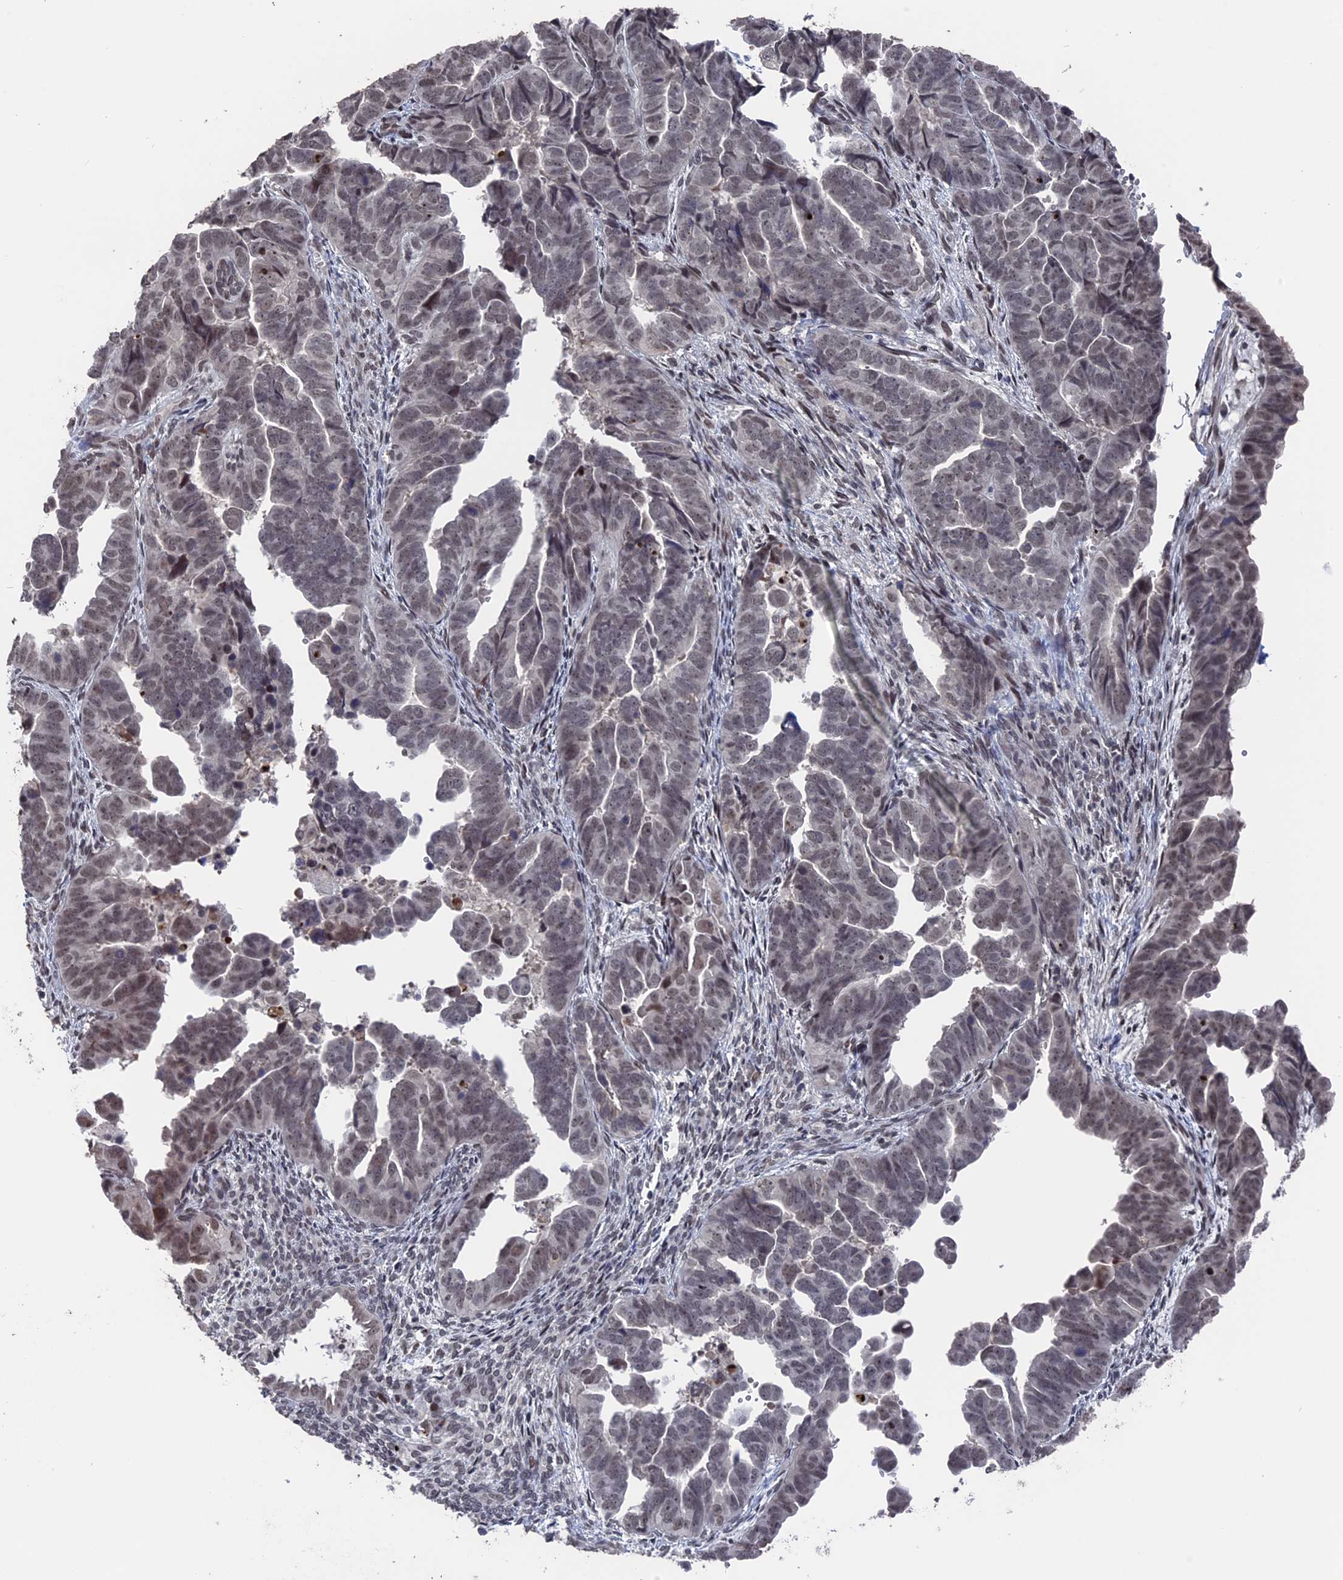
{"staining": {"intensity": "moderate", "quantity": "<25%", "location": "nuclear"}, "tissue": "endometrial cancer", "cell_type": "Tumor cells", "image_type": "cancer", "snomed": [{"axis": "morphology", "description": "Adenocarcinoma, NOS"}, {"axis": "topography", "description": "Endometrium"}], "caption": "An image showing moderate nuclear positivity in about <25% of tumor cells in adenocarcinoma (endometrial), as visualized by brown immunohistochemical staining.", "gene": "NR2C2AP", "patient": {"sex": "female", "age": 75}}